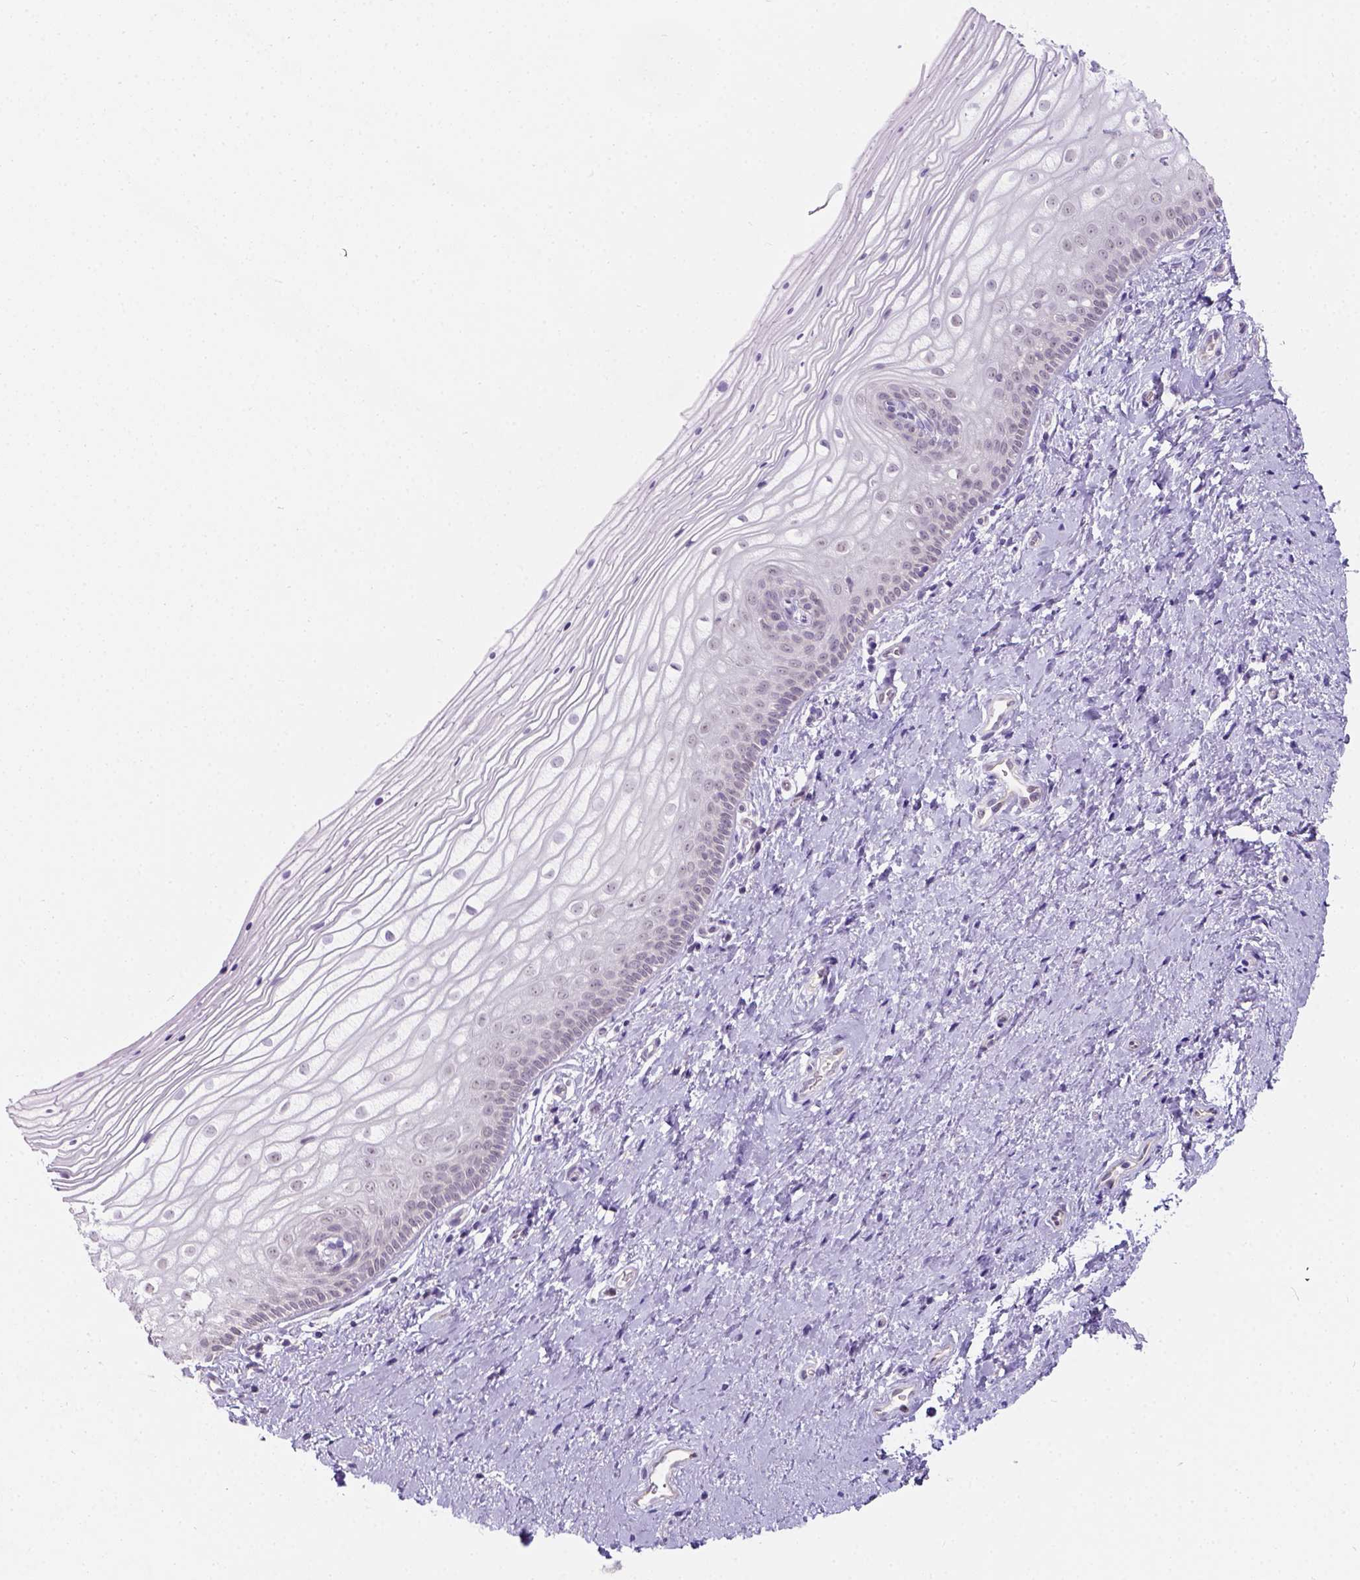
{"staining": {"intensity": "negative", "quantity": "none", "location": "none"}, "tissue": "vagina", "cell_type": "Squamous epithelial cells", "image_type": "normal", "snomed": [{"axis": "morphology", "description": "Normal tissue, NOS"}, {"axis": "topography", "description": "Vagina"}], "caption": "This is a image of immunohistochemistry (IHC) staining of normal vagina, which shows no expression in squamous epithelial cells. (Stains: DAB immunohistochemistry (IHC) with hematoxylin counter stain, Microscopy: brightfield microscopy at high magnification).", "gene": "C20orf144", "patient": {"sex": "female", "age": 39}}